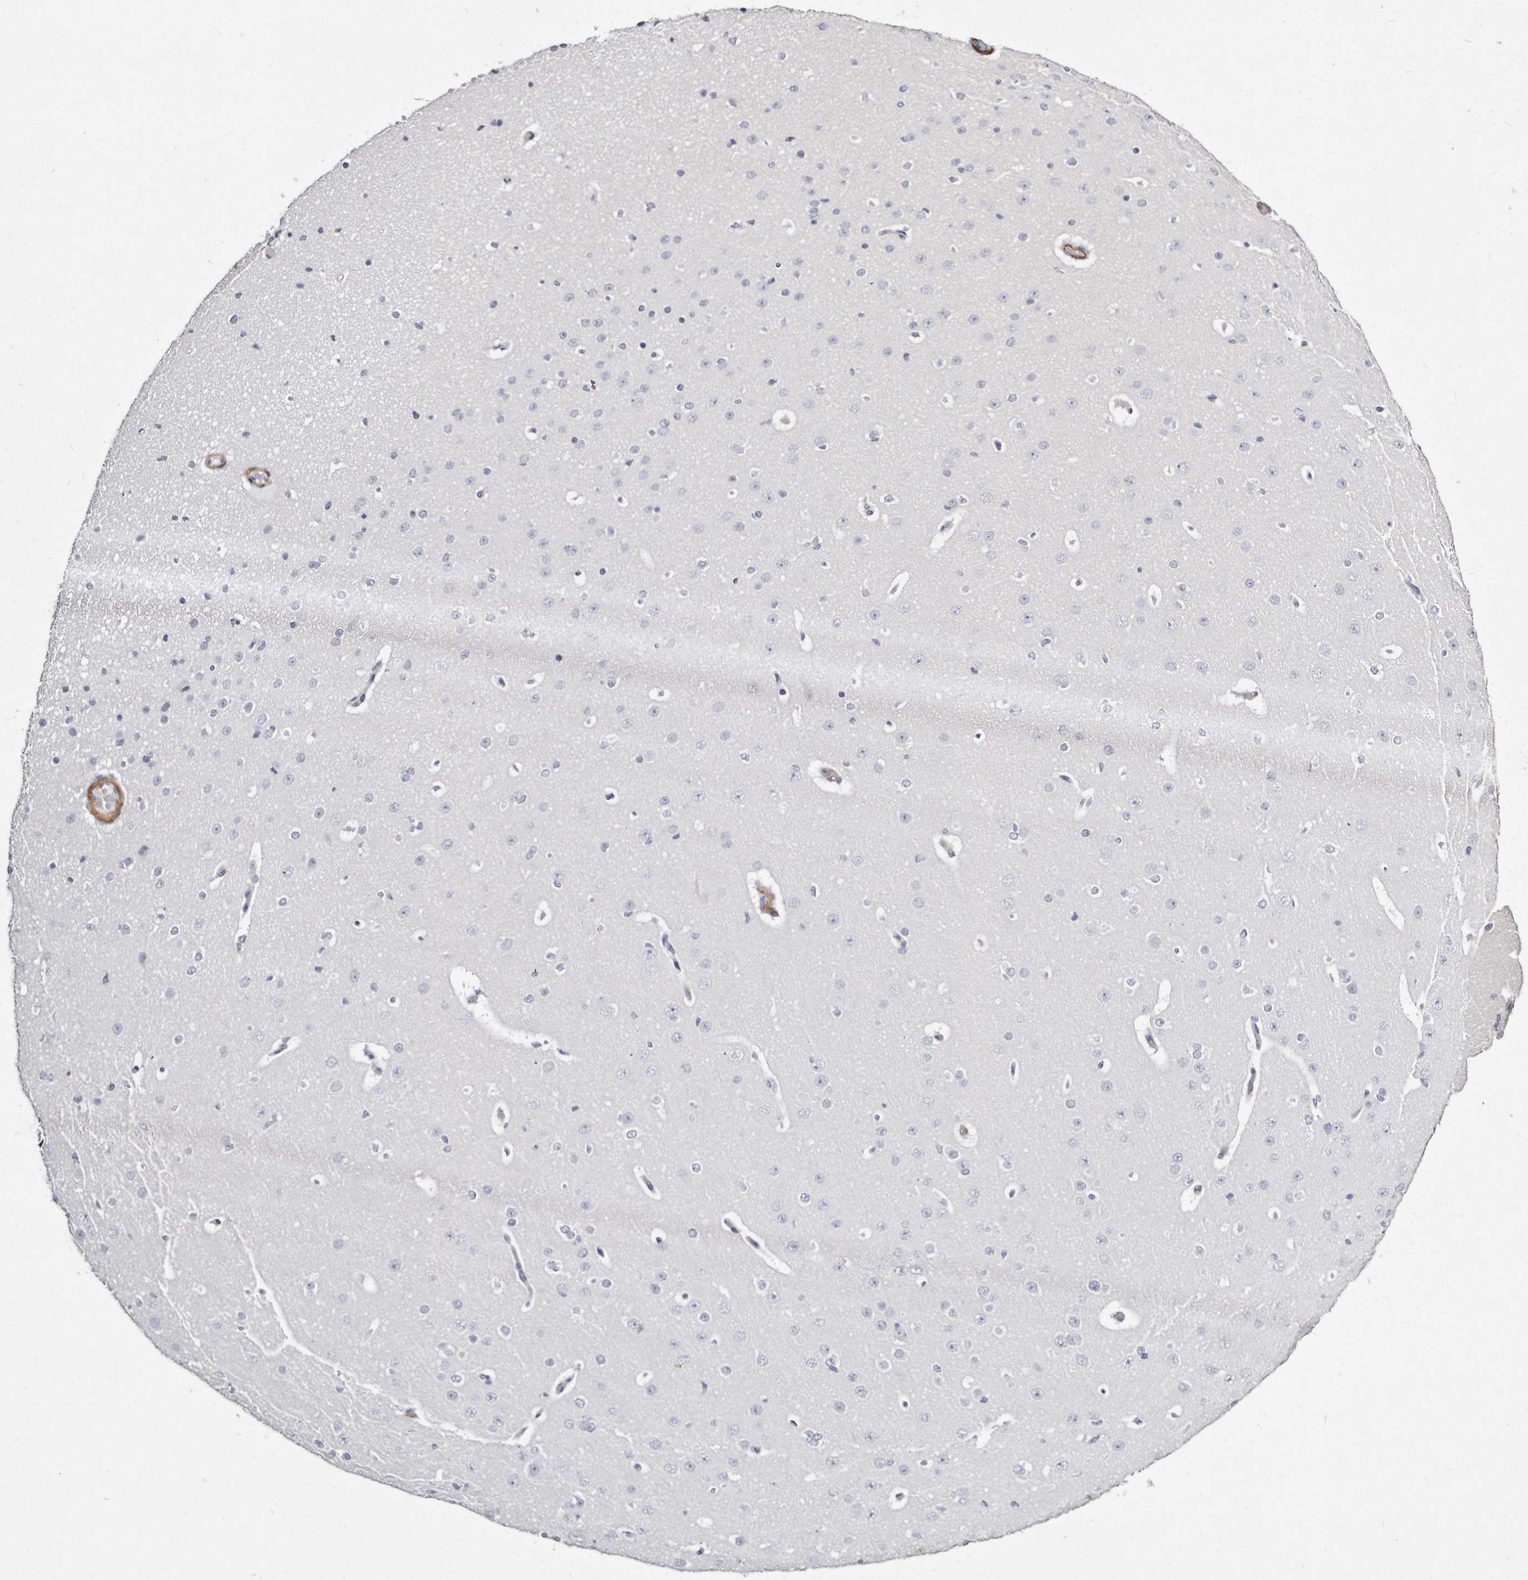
{"staining": {"intensity": "moderate", "quantity": "25%-75%", "location": "cytoplasmic/membranous"}, "tissue": "cerebral cortex", "cell_type": "Endothelial cells", "image_type": "normal", "snomed": [{"axis": "morphology", "description": "Normal tissue, NOS"}, {"axis": "morphology", "description": "Developmental malformation"}, {"axis": "topography", "description": "Cerebral cortex"}], "caption": "Normal cerebral cortex was stained to show a protein in brown. There is medium levels of moderate cytoplasmic/membranous staining in approximately 25%-75% of endothelial cells. (DAB (3,3'-diaminobenzidine) IHC with brightfield microscopy, high magnification).", "gene": "LMOD1", "patient": {"sex": "female", "age": 30}}